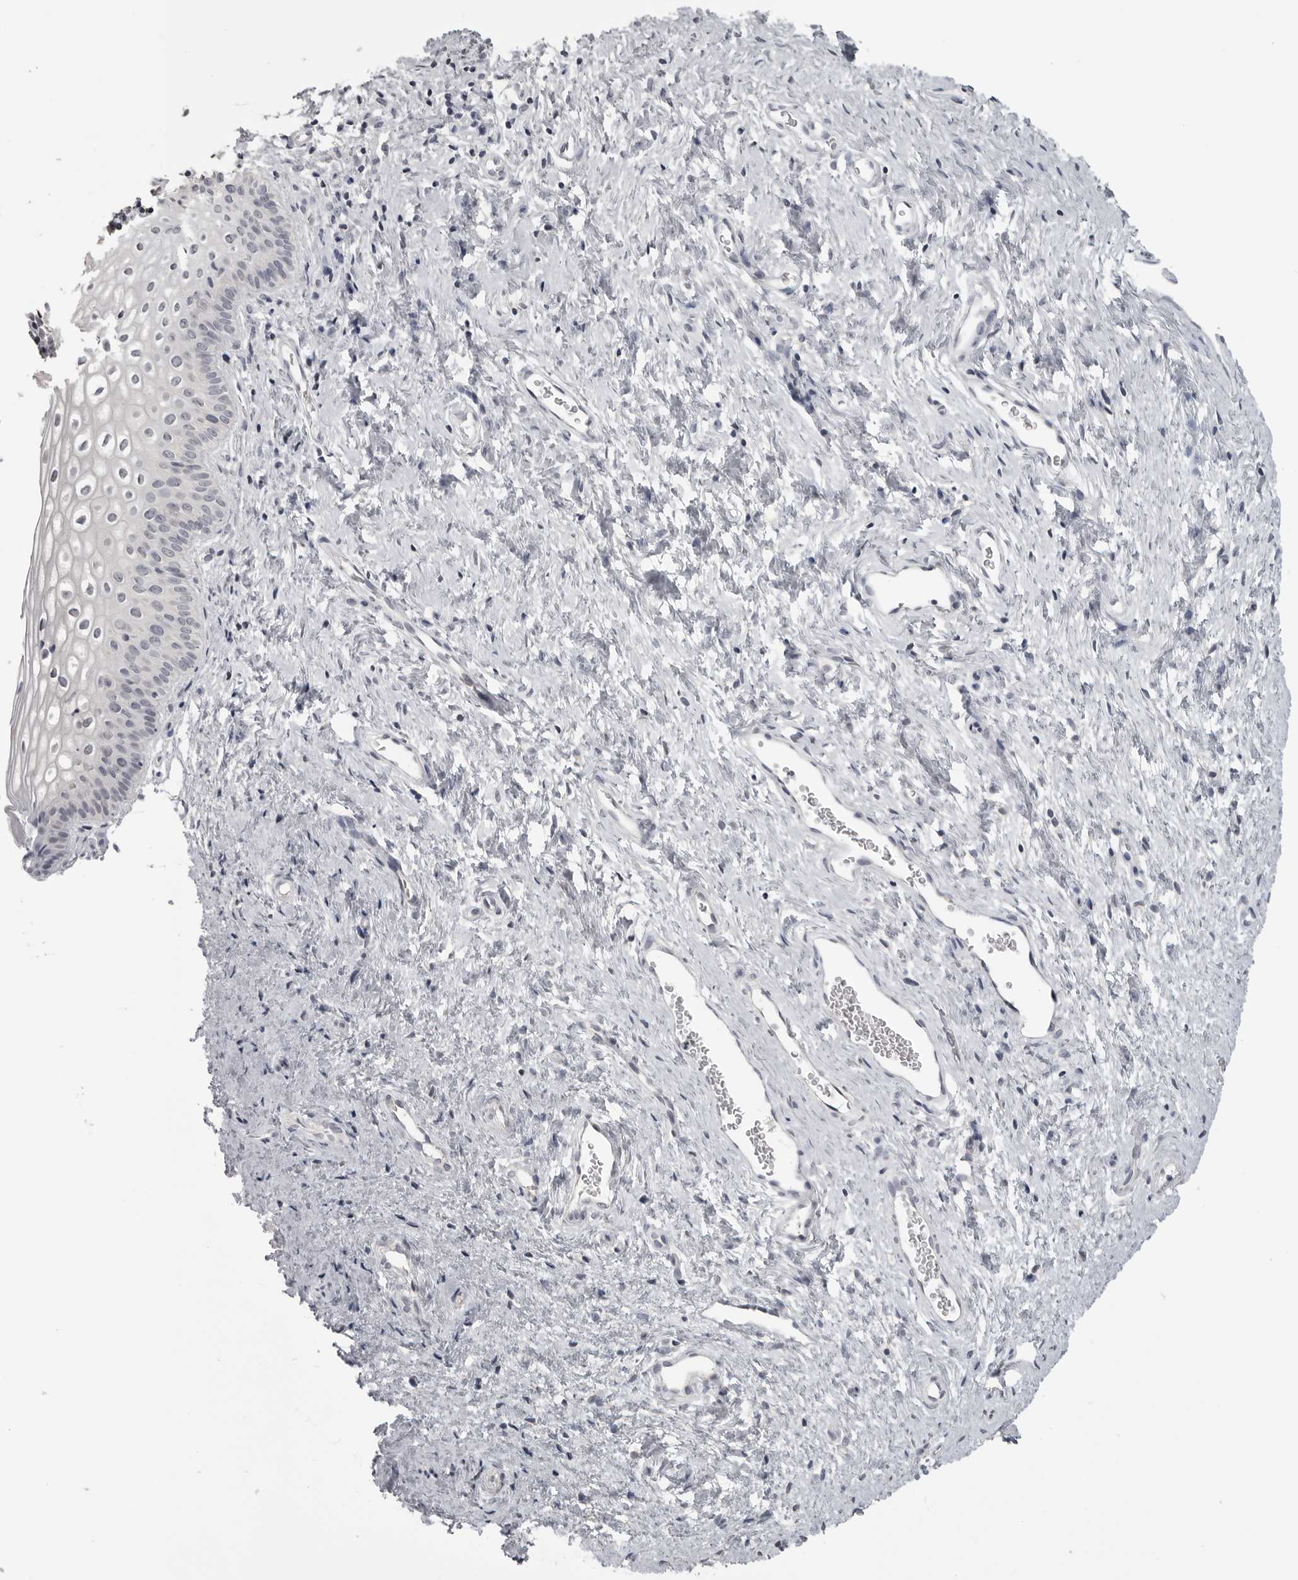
{"staining": {"intensity": "negative", "quantity": "none", "location": "none"}, "tissue": "cervix", "cell_type": "Glandular cells", "image_type": "normal", "snomed": [{"axis": "morphology", "description": "Normal tissue, NOS"}, {"axis": "topography", "description": "Cervix"}], "caption": "An image of cervix stained for a protein shows no brown staining in glandular cells.", "gene": "GPN2", "patient": {"sex": "female", "age": 27}}